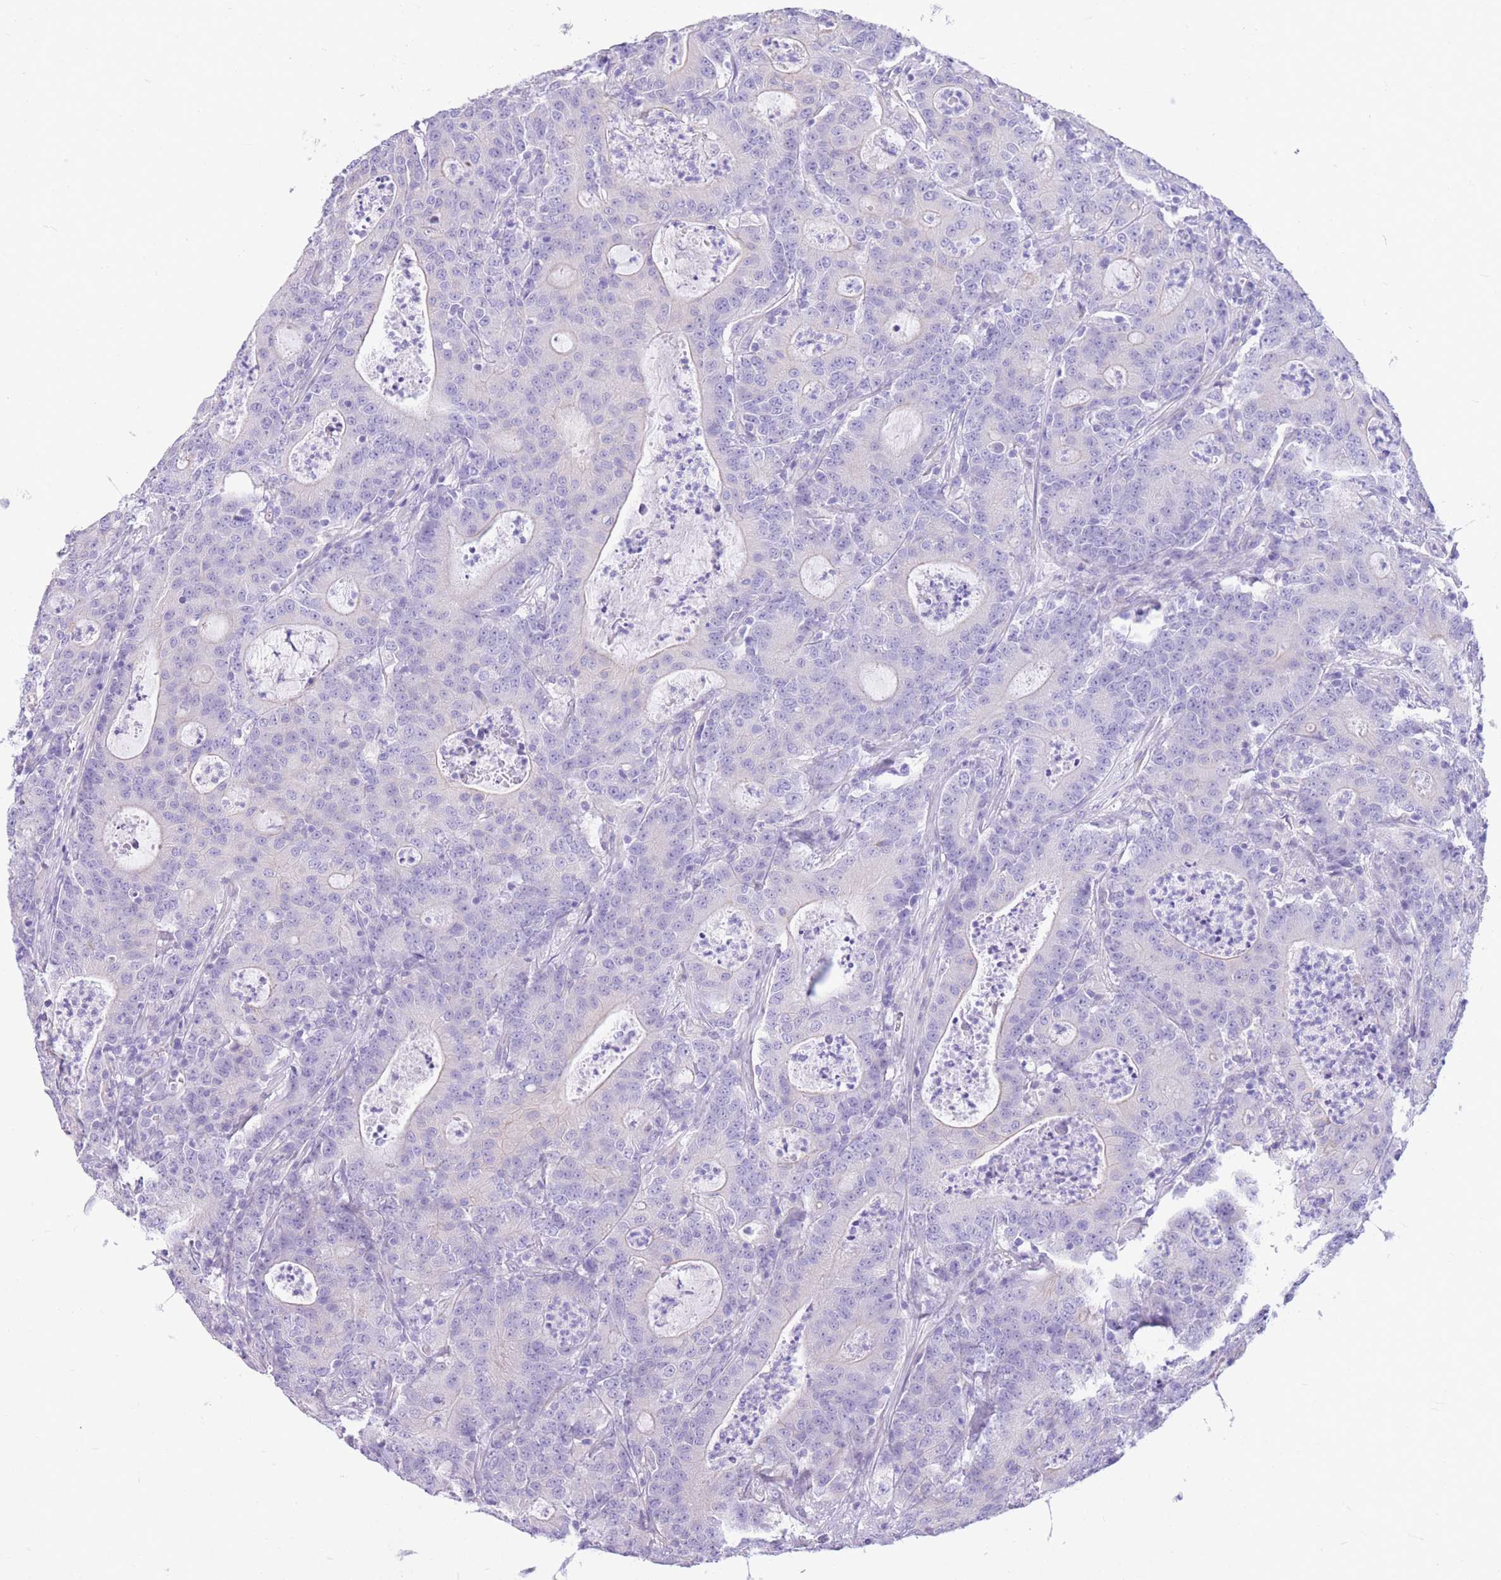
{"staining": {"intensity": "negative", "quantity": "none", "location": "none"}, "tissue": "colorectal cancer", "cell_type": "Tumor cells", "image_type": "cancer", "snomed": [{"axis": "morphology", "description": "Adenocarcinoma, NOS"}, {"axis": "topography", "description": "Colon"}], "caption": "Immunohistochemistry (IHC) photomicrograph of human adenocarcinoma (colorectal) stained for a protein (brown), which reveals no positivity in tumor cells.", "gene": "ZNF311", "patient": {"sex": "male", "age": 83}}